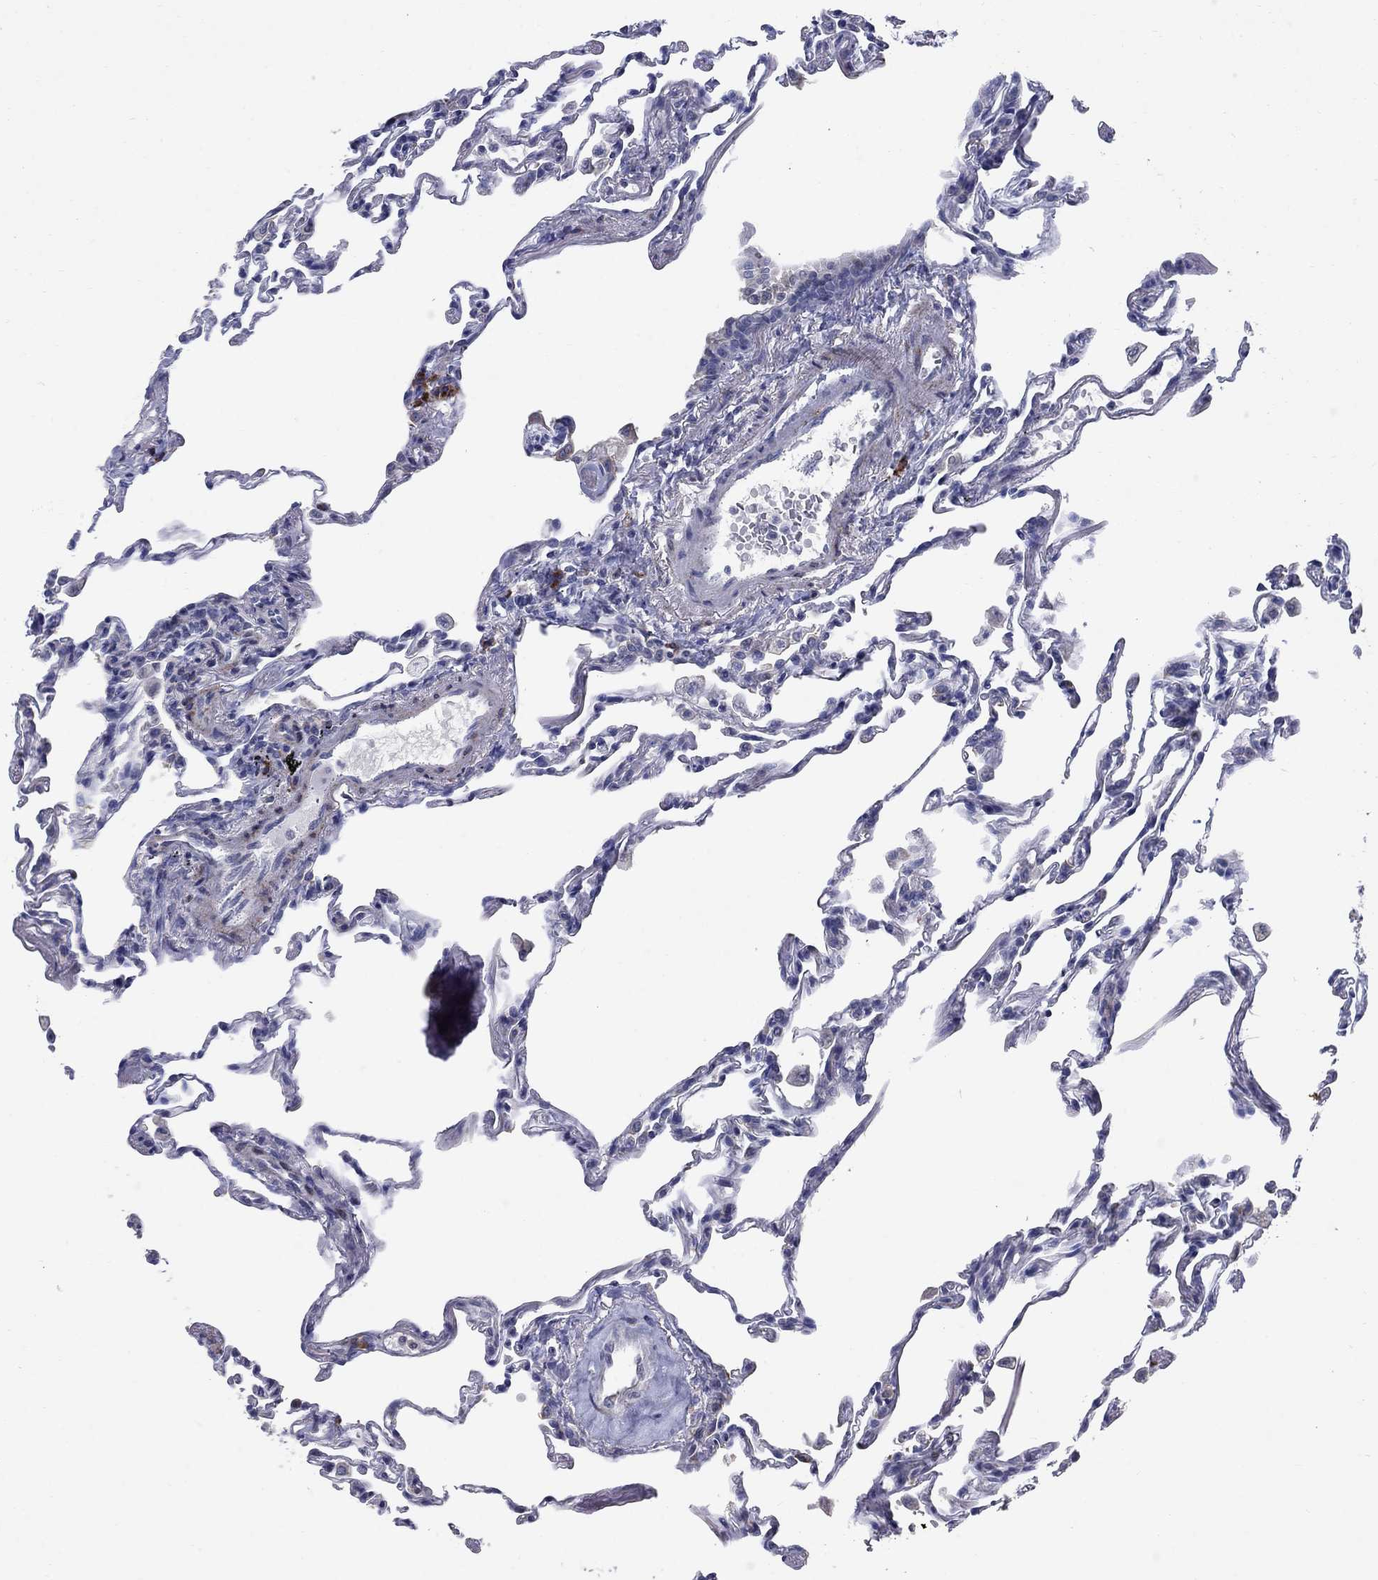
{"staining": {"intensity": "negative", "quantity": "none", "location": "none"}, "tissue": "lung", "cell_type": "Alveolar cells", "image_type": "normal", "snomed": [{"axis": "morphology", "description": "Normal tissue, NOS"}, {"axis": "topography", "description": "Lung"}], "caption": "Lung stained for a protein using immunohistochemistry demonstrates no positivity alveolar cells.", "gene": "NTRK2", "patient": {"sex": "female", "age": 57}}